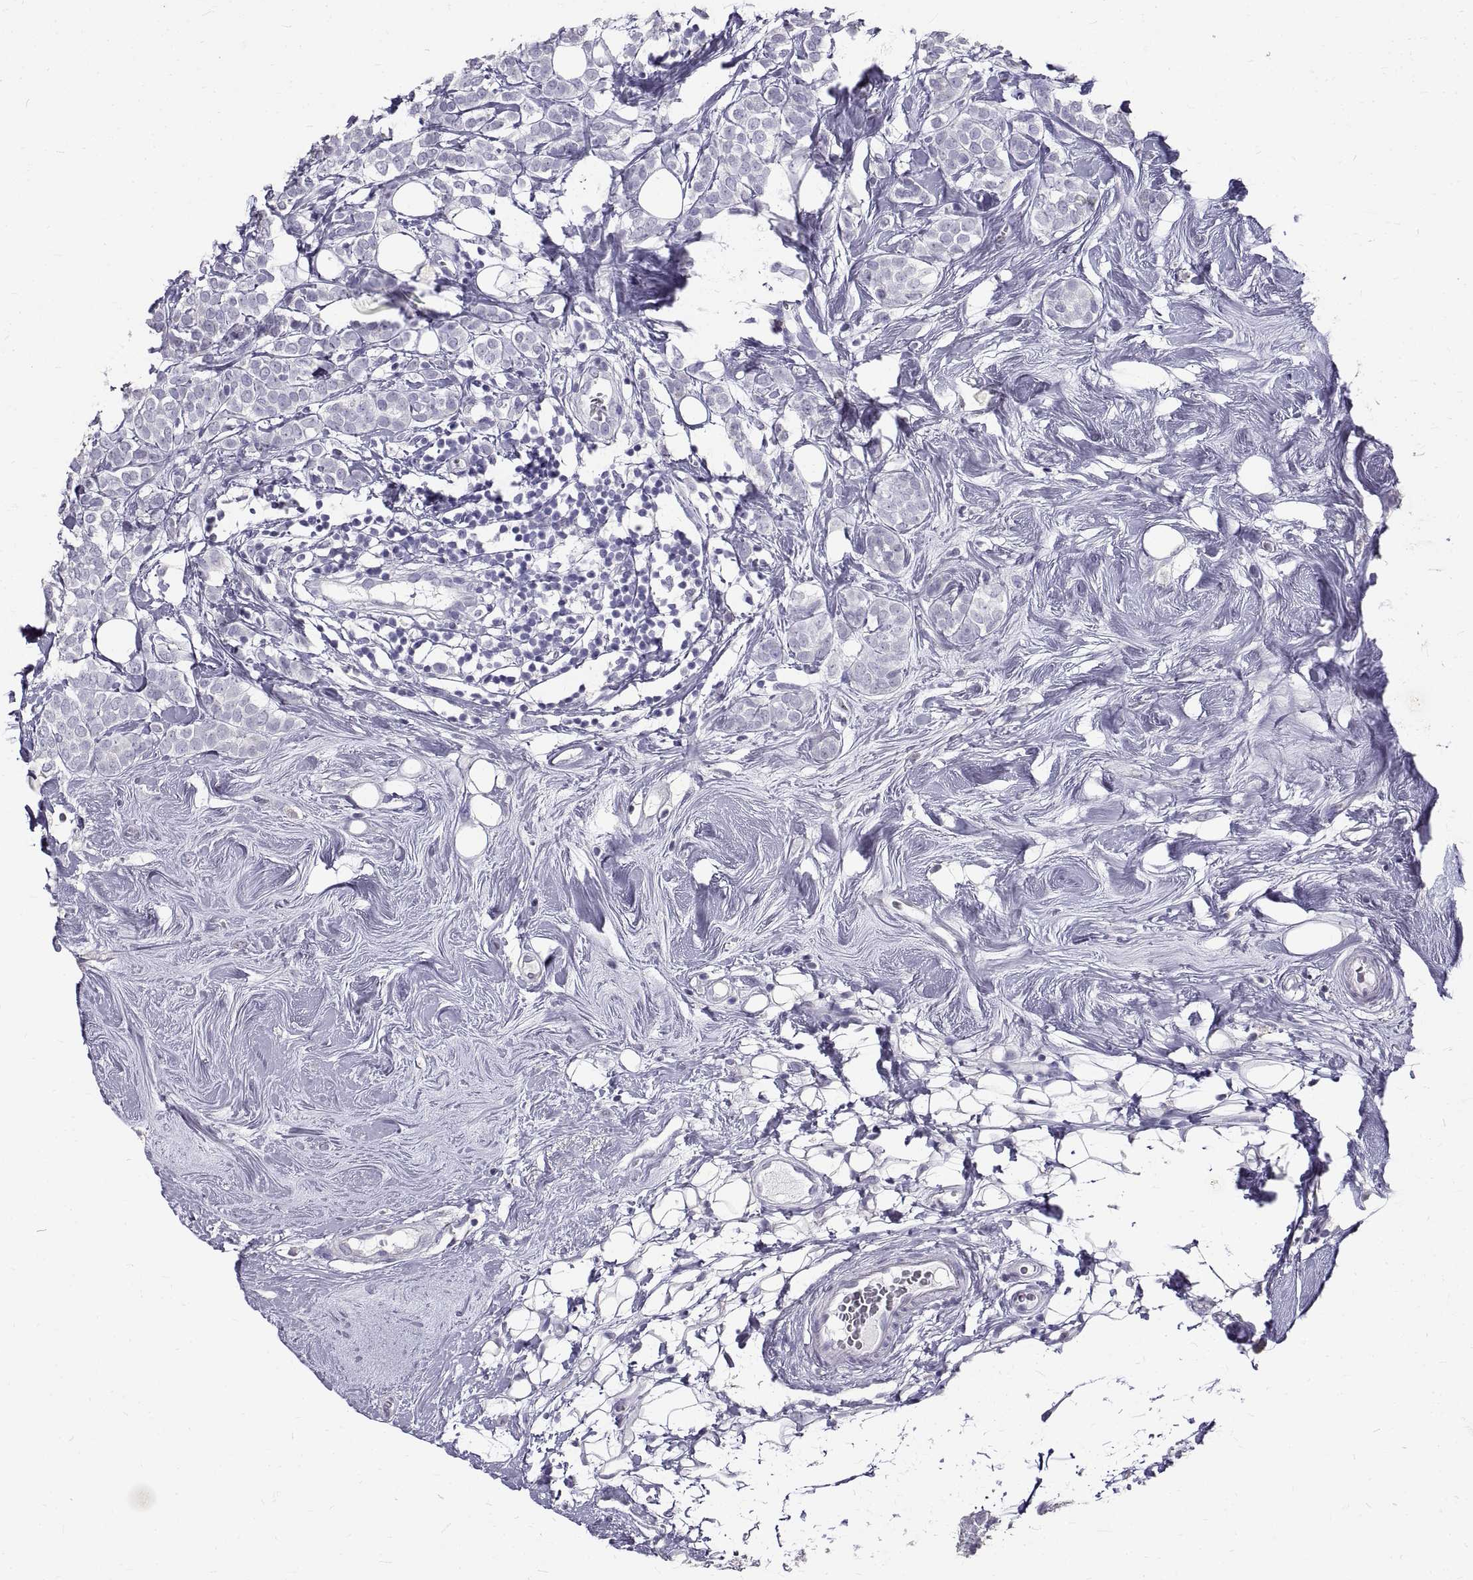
{"staining": {"intensity": "negative", "quantity": "none", "location": "none"}, "tissue": "breast cancer", "cell_type": "Tumor cells", "image_type": "cancer", "snomed": [{"axis": "morphology", "description": "Lobular carcinoma"}, {"axis": "topography", "description": "Breast"}], "caption": "There is no significant staining in tumor cells of breast cancer.", "gene": "GNG12", "patient": {"sex": "female", "age": 49}}